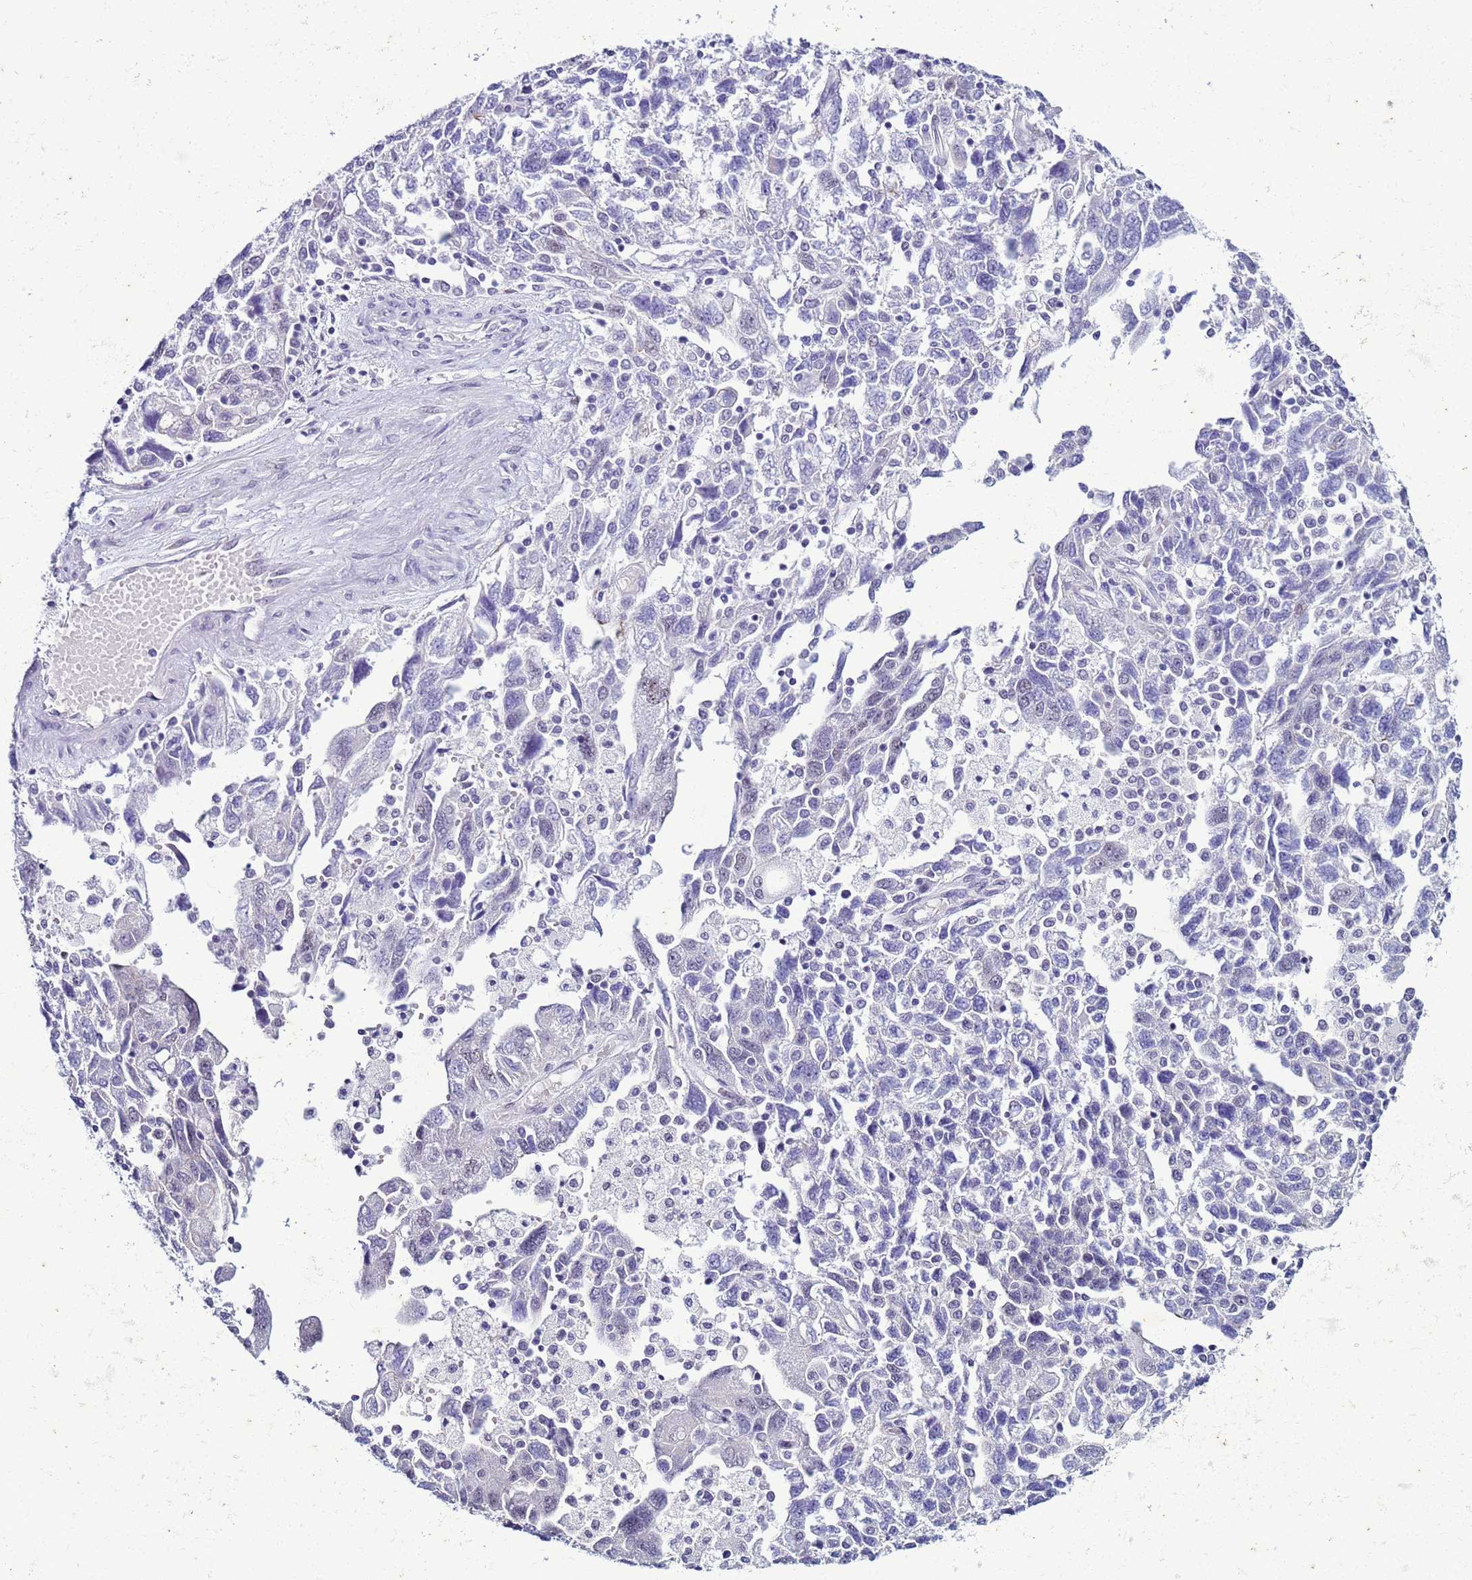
{"staining": {"intensity": "negative", "quantity": "none", "location": "none"}, "tissue": "ovarian cancer", "cell_type": "Tumor cells", "image_type": "cancer", "snomed": [{"axis": "morphology", "description": "Carcinoma, NOS"}, {"axis": "morphology", "description": "Cystadenocarcinoma, serous, NOS"}, {"axis": "topography", "description": "Ovary"}], "caption": "Tumor cells show no significant protein staining in ovarian cancer (serous cystadenocarcinoma).", "gene": "LRRC10B", "patient": {"sex": "female", "age": 69}}